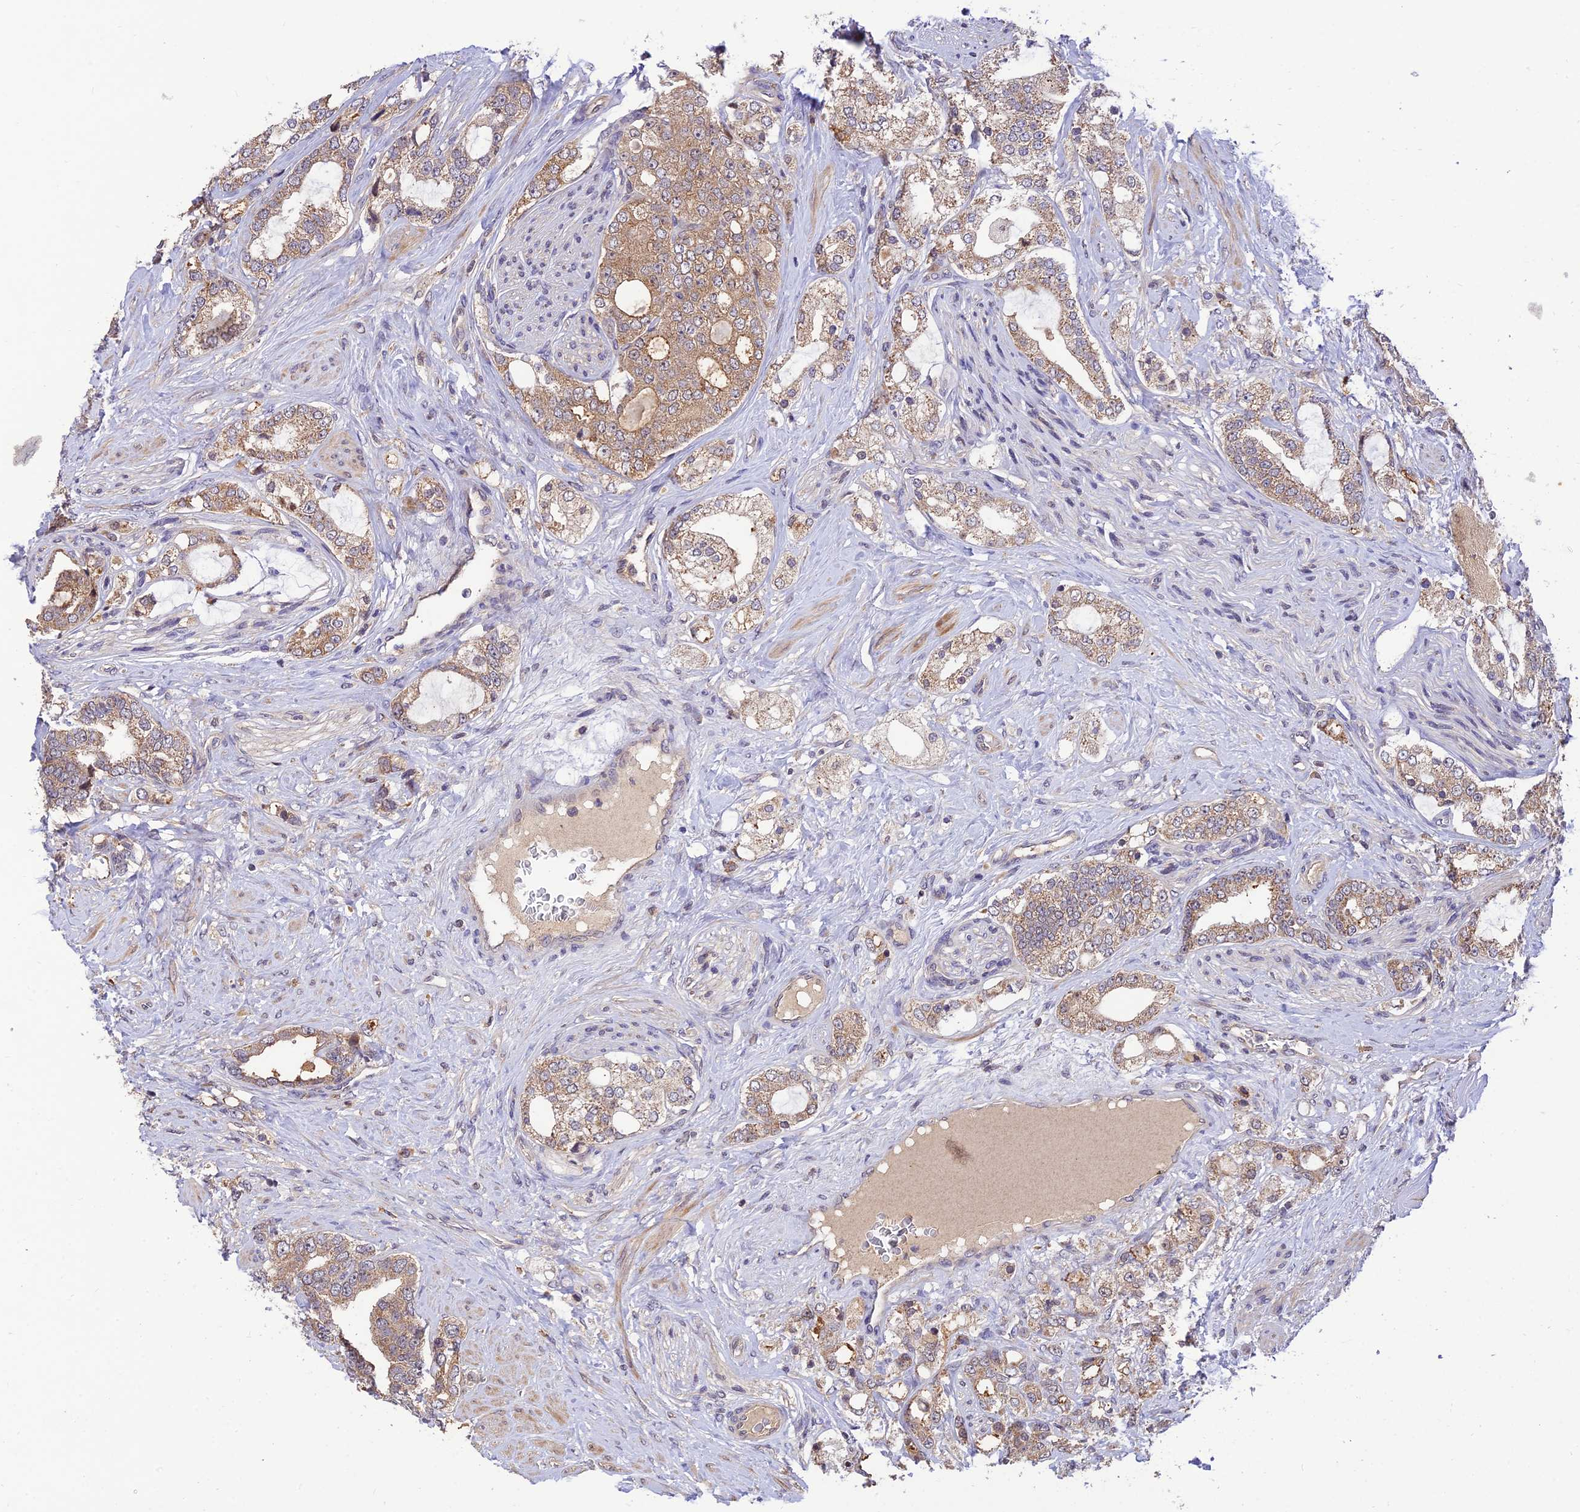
{"staining": {"intensity": "moderate", "quantity": ">75%", "location": "cytoplasmic/membranous"}, "tissue": "prostate cancer", "cell_type": "Tumor cells", "image_type": "cancer", "snomed": [{"axis": "morphology", "description": "Adenocarcinoma, High grade"}, {"axis": "topography", "description": "Prostate"}], "caption": "A micrograph of human prostate cancer stained for a protein exhibits moderate cytoplasmic/membranous brown staining in tumor cells.", "gene": "REV1", "patient": {"sex": "male", "age": 64}}